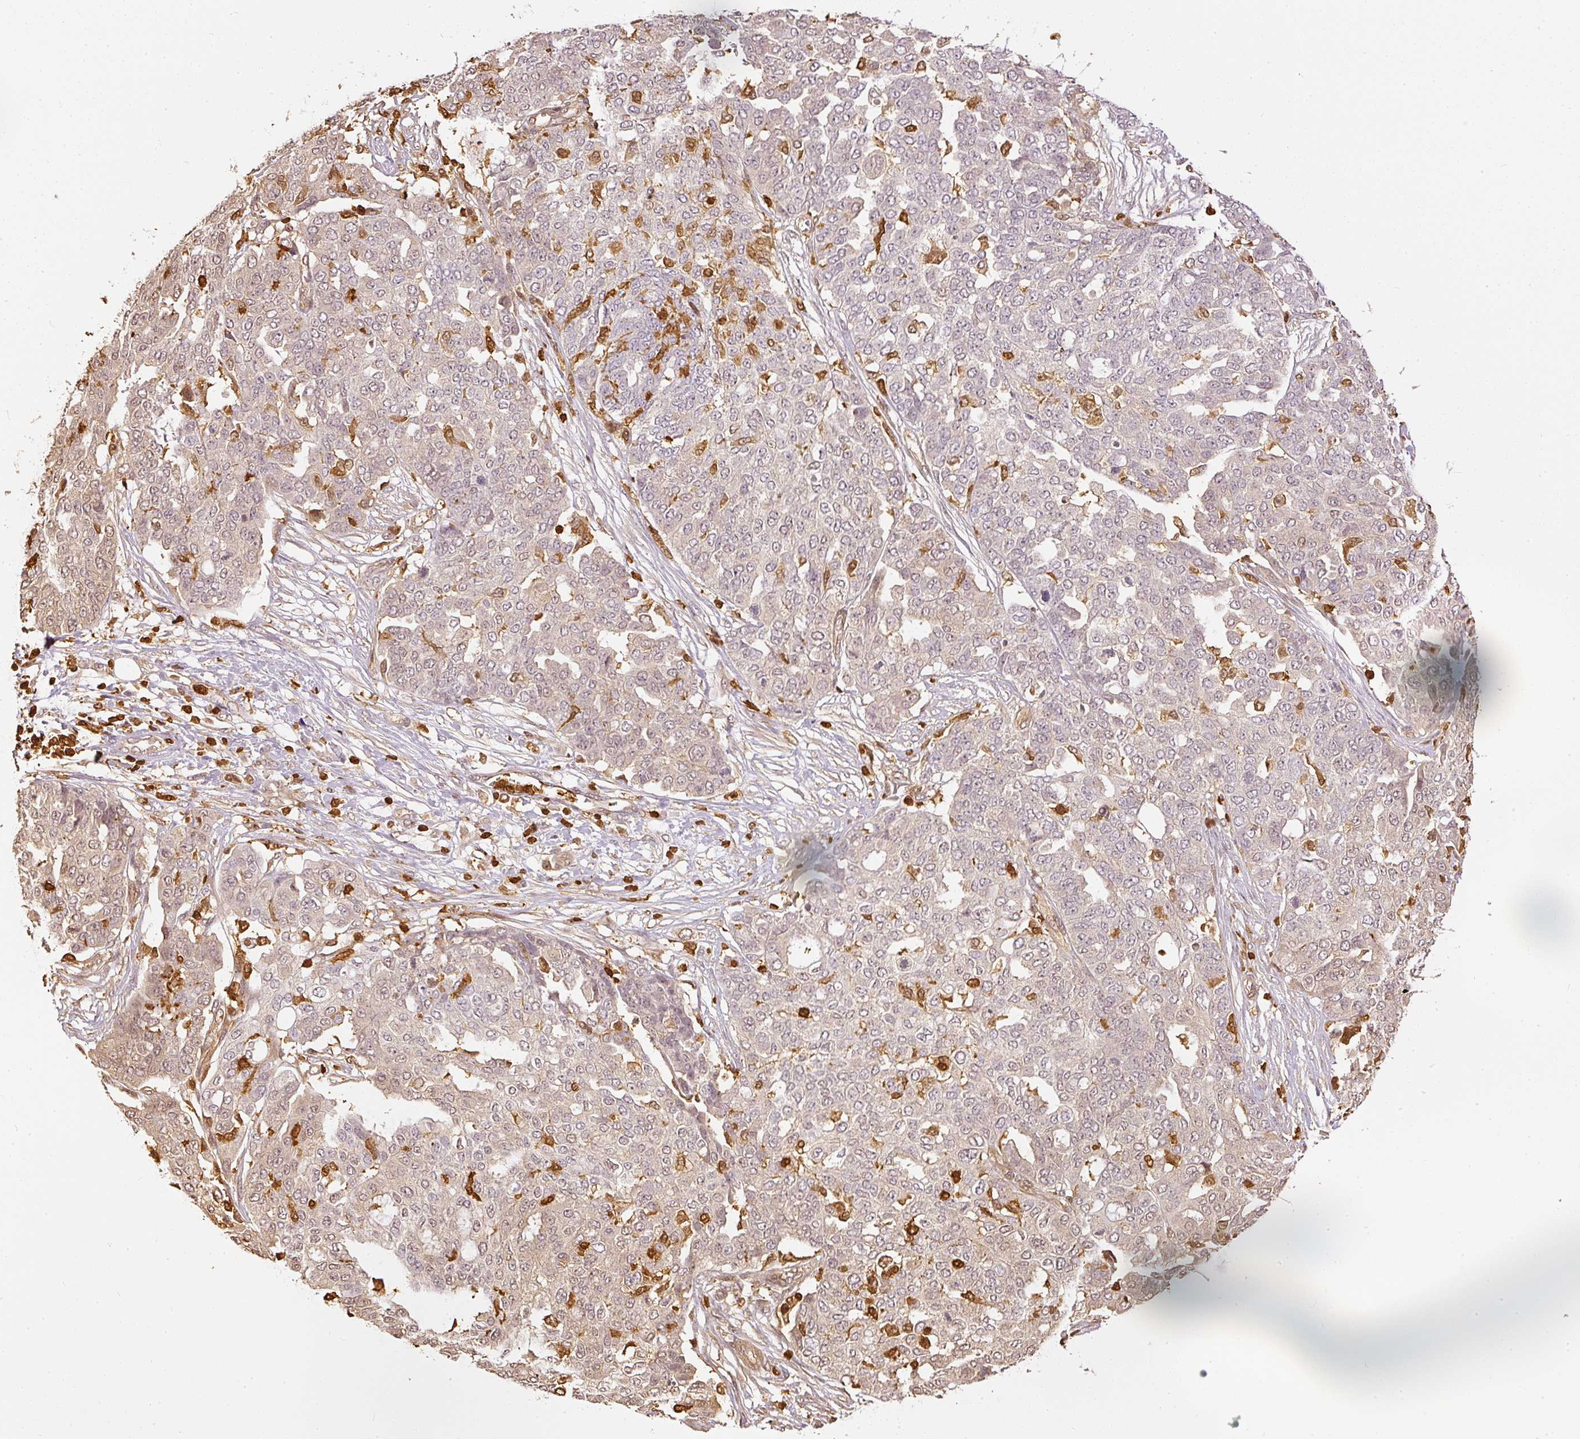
{"staining": {"intensity": "negative", "quantity": "none", "location": "none"}, "tissue": "ovarian cancer", "cell_type": "Tumor cells", "image_type": "cancer", "snomed": [{"axis": "morphology", "description": "Cystadenocarcinoma, serous, NOS"}, {"axis": "topography", "description": "Soft tissue"}, {"axis": "topography", "description": "Ovary"}], "caption": "Tumor cells are negative for protein expression in human ovarian cancer. (DAB (3,3'-diaminobenzidine) immunohistochemistry, high magnification).", "gene": "PFN1", "patient": {"sex": "female", "age": 57}}